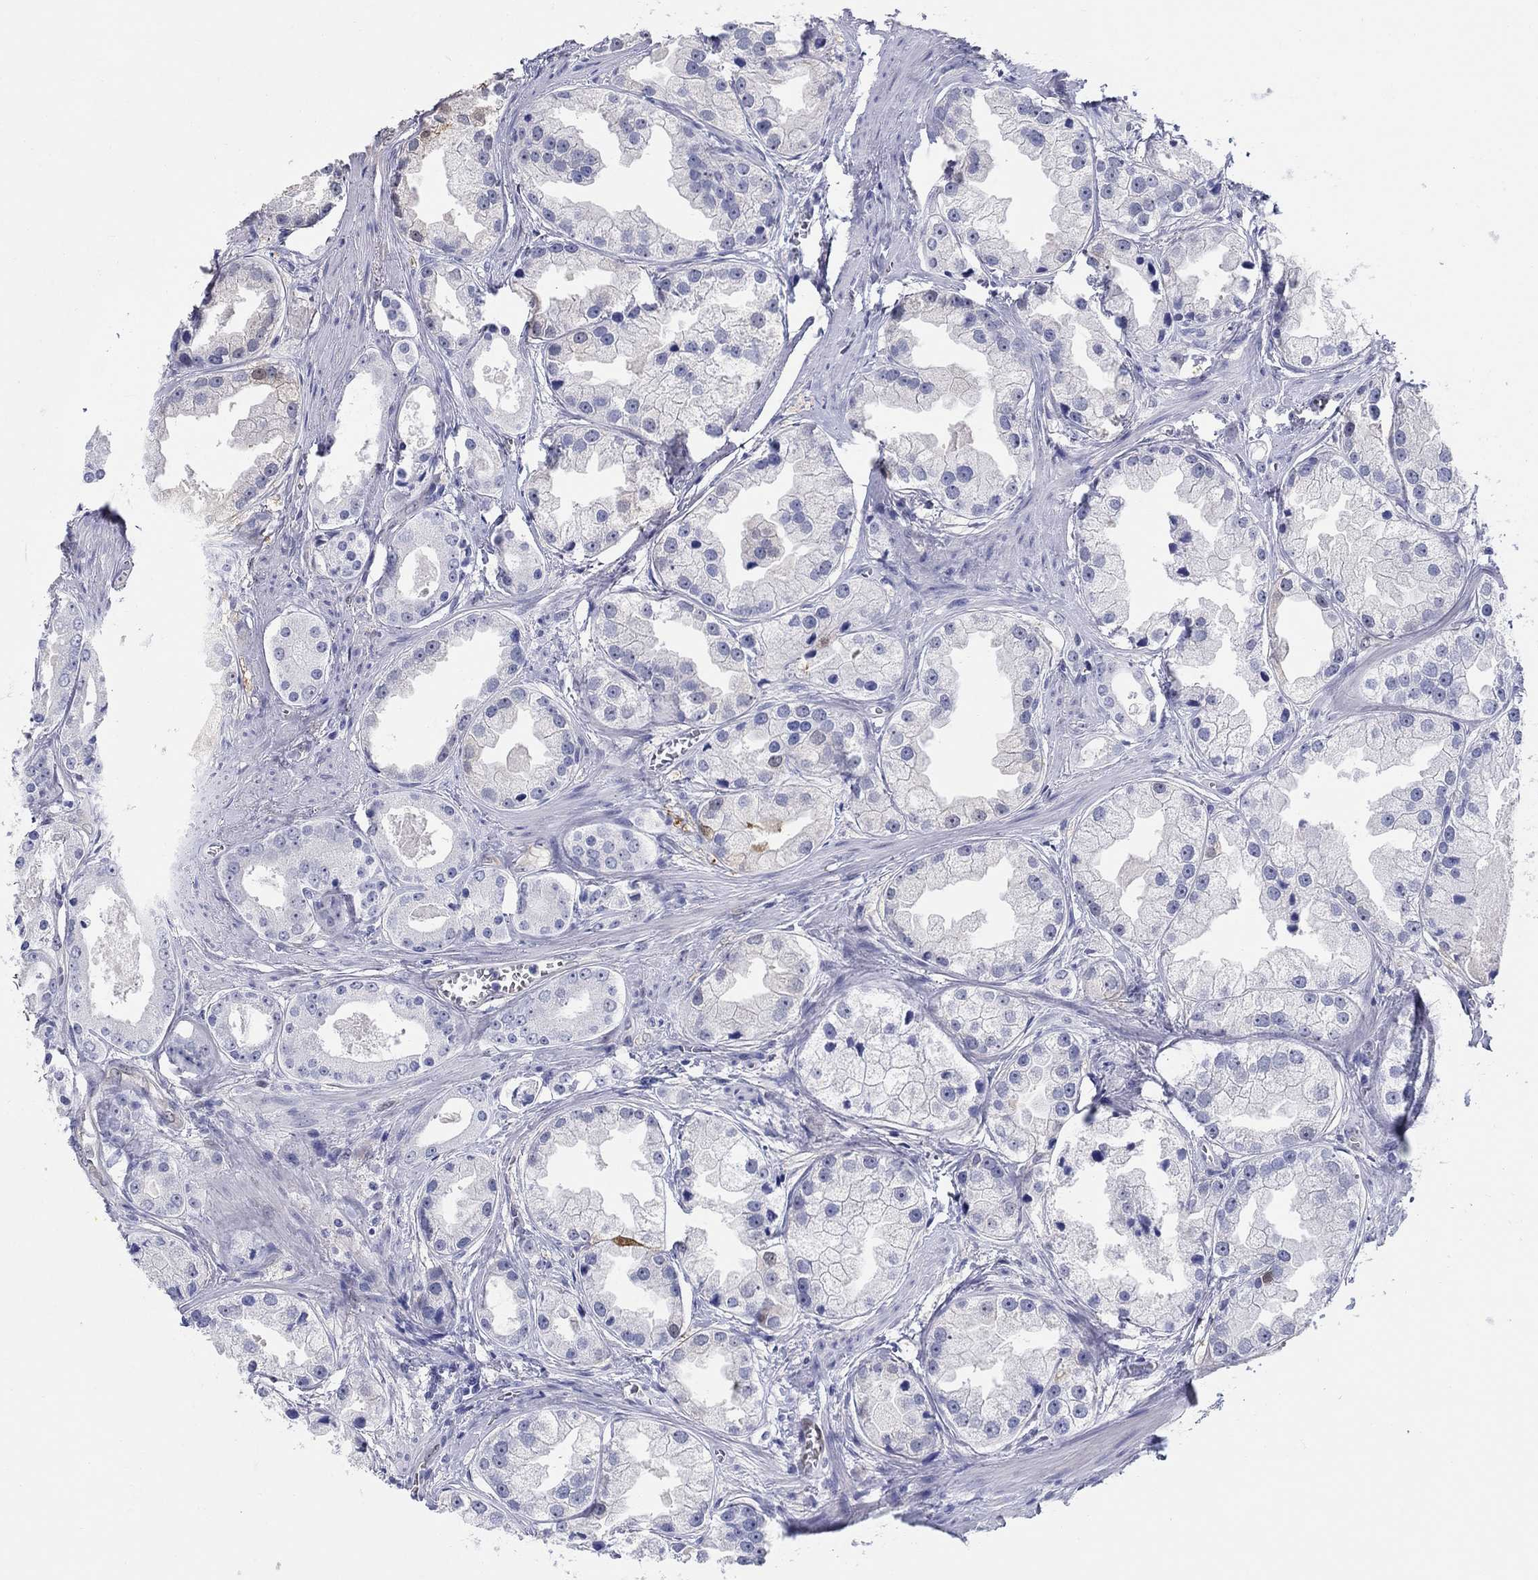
{"staining": {"intensity": "negative", "quantity": "none", "location": "none"}, "tissue": "prostate cancer", "cell_type": "Tumor cells", "image_type": "cancer", "snomed": [{"axis": "morphology", "description": "Adenocarcinoma, NOS"}, {"axis": "topography", "description": "Prostate"}], "caption": "A photomicrograph of prostate cancer (adenocarcinoma) stained for a protein displays no brown staining in tumor cells.", "gene": "AKR1C2", "patient": {"sex": "male", "age": 61}}